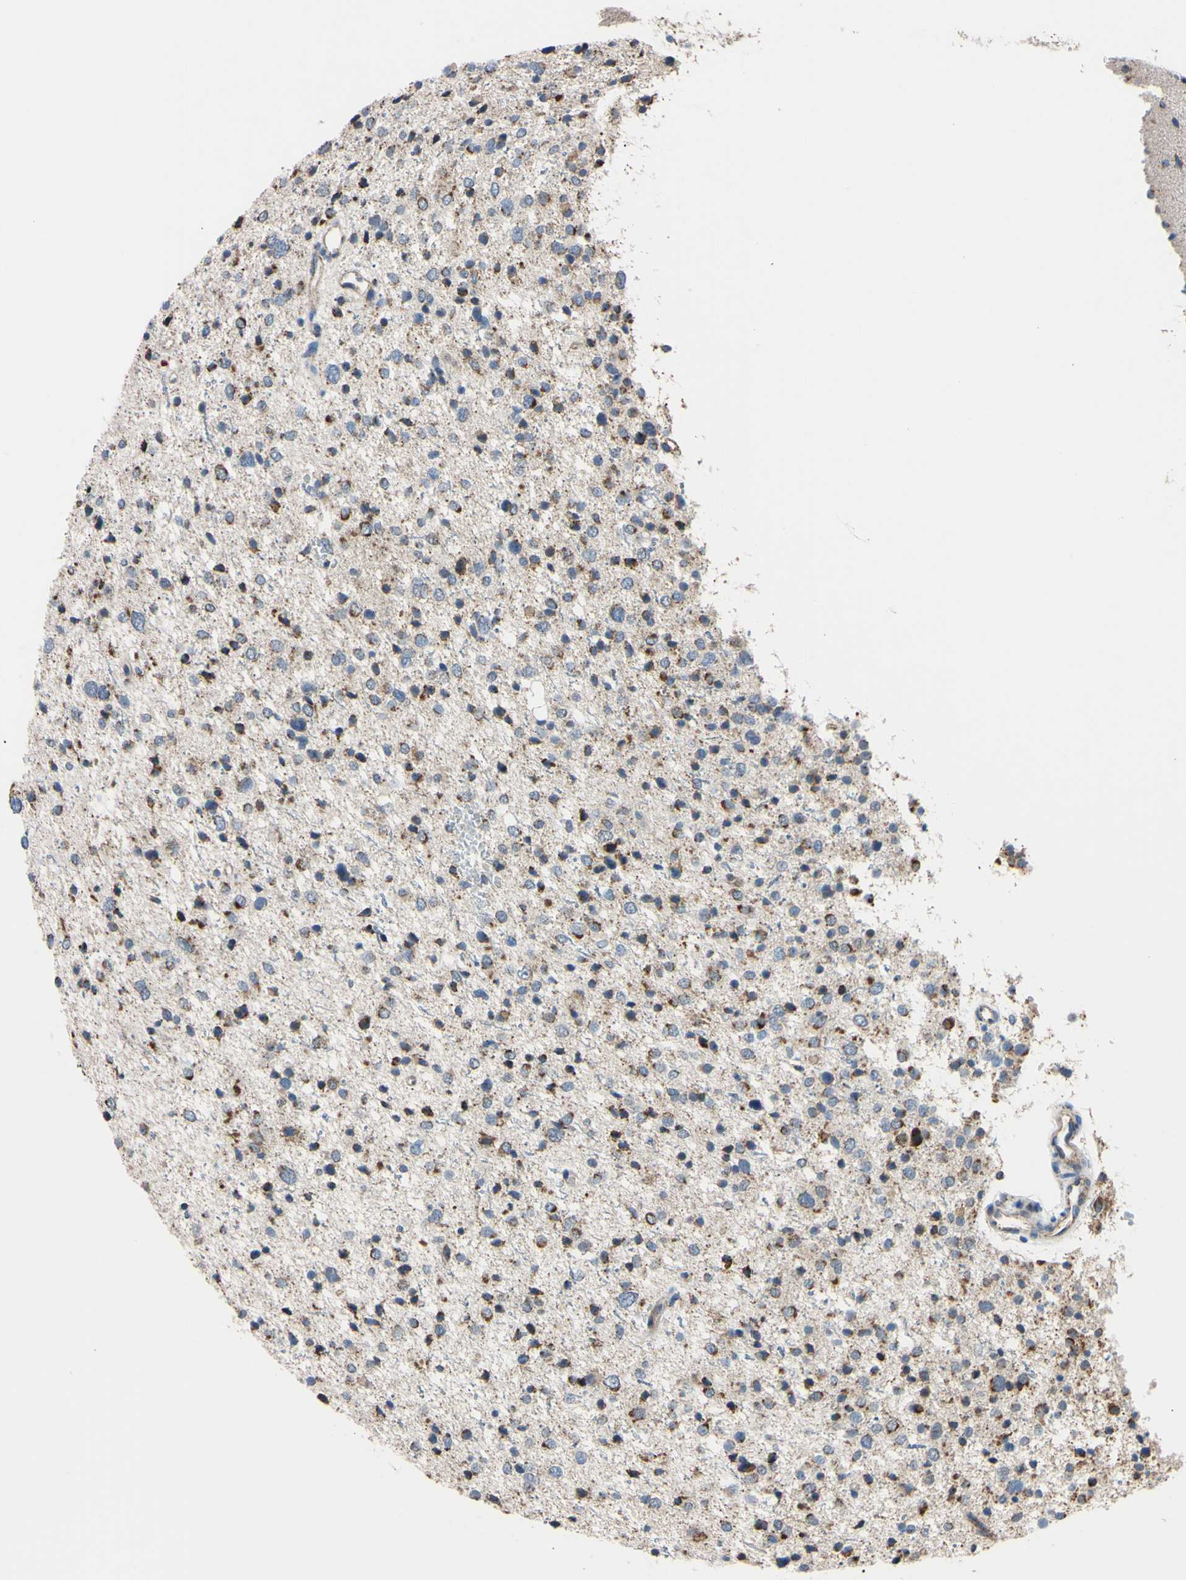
{"staining": {"intensity": "moderate", "quantity": "<25%", "location": "cytoplasmic/membranous"}, "tissue": "glioma", "cell_type": "Tumor cells", "image_type": "cancer", "snomed": [{"axis": "morphology", "description": "Glioma, malignant, Low grade"}, {"axis": "topography", "description": "Brain"}], "caption": "Brown immunohistochemical staining in malignant low-grade glioma exhibits moderate cytoplasmic/membranous positivity in approximately <25% of tumor cells. (IHC, brightfield microscopy, high magnification).", "gene": "CLPP", "patient": {"sex": "female", "age": 37}}